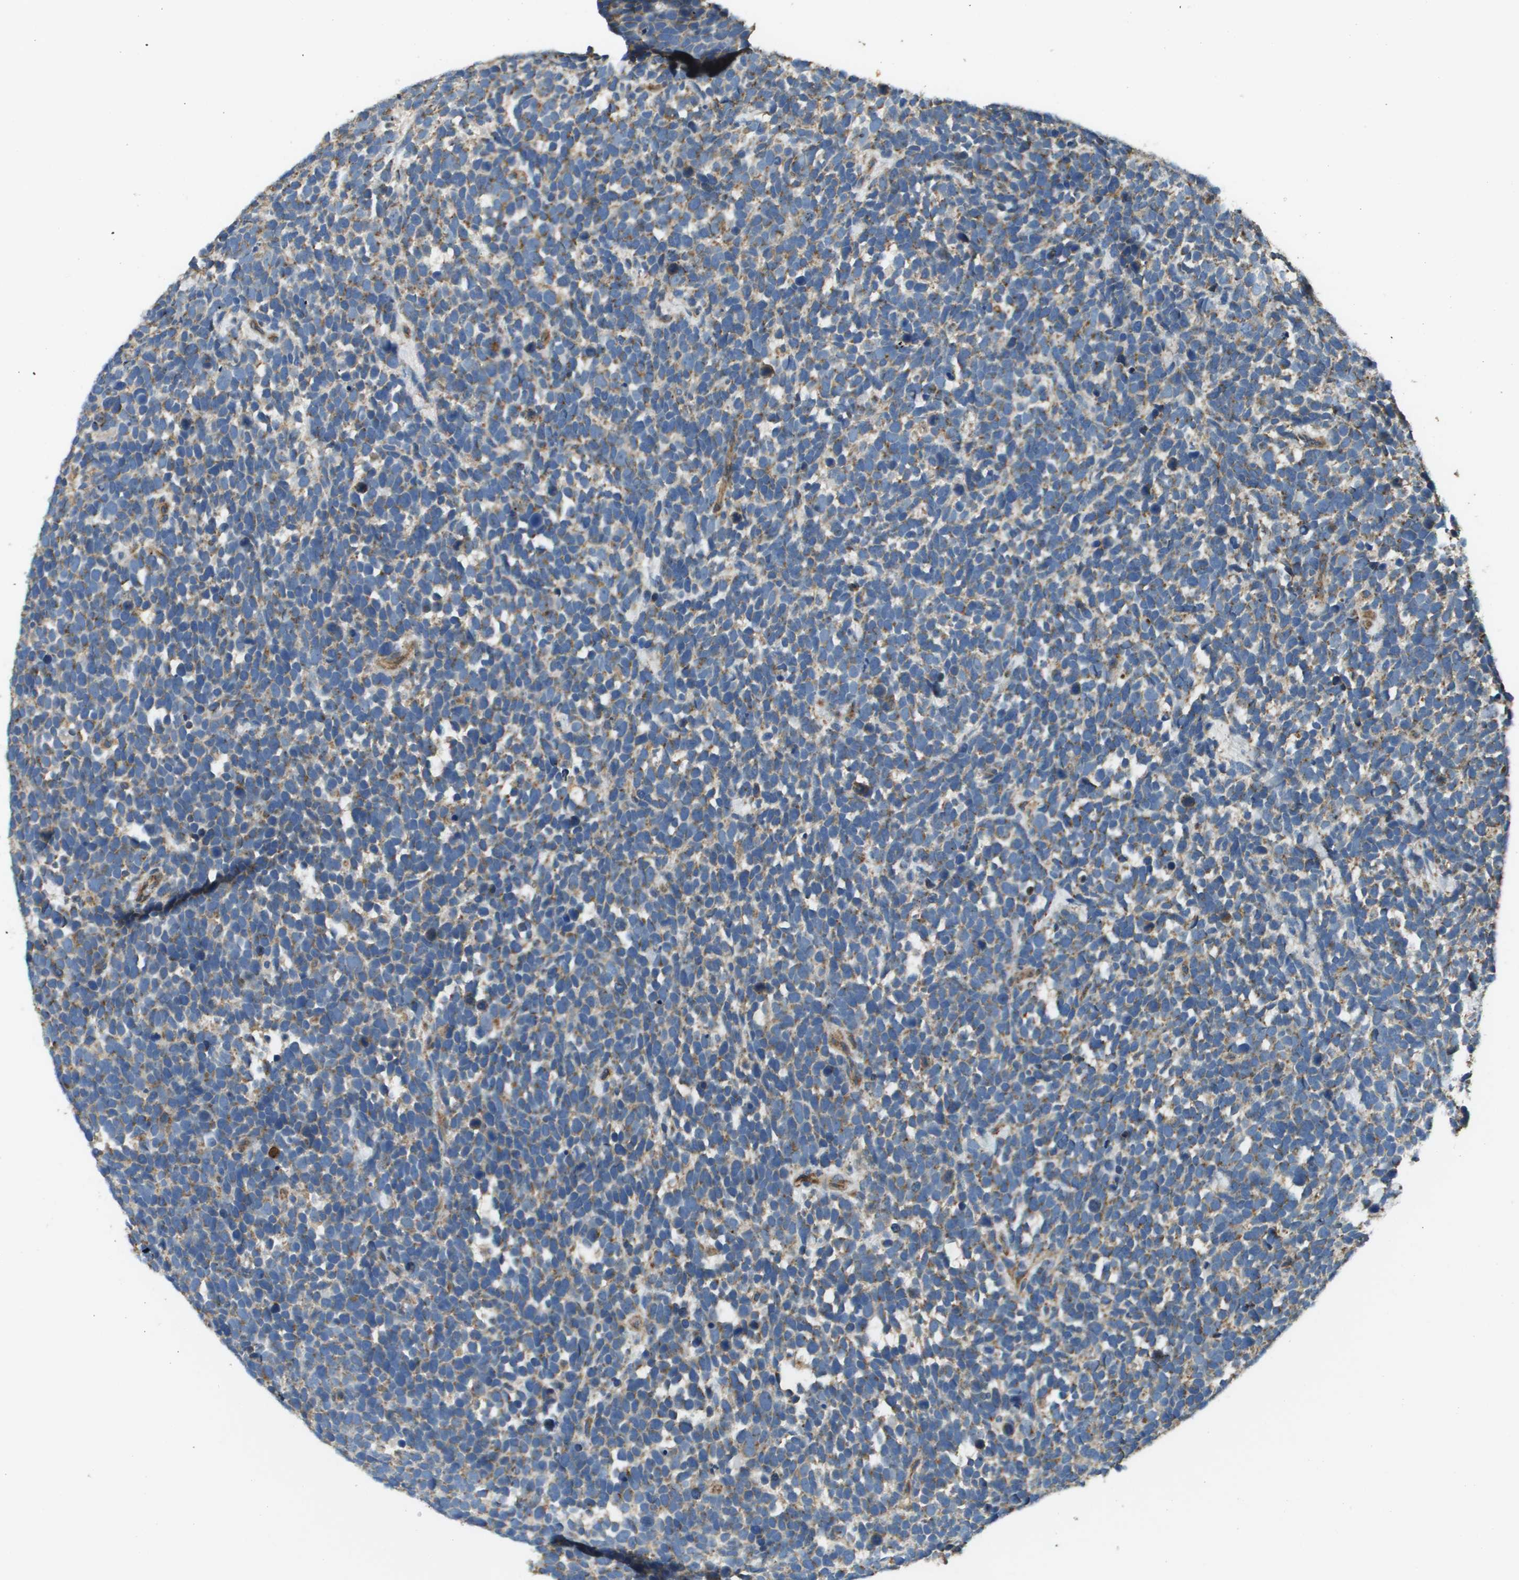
{"staining": {"intensity": "moderate", "quantity": "25%-75%", "location": "cytoplasmic/membranous"}, "tissue": "urothelial cancer", "cell_type": "Tumor cells", "image_type": "cancer", "snomed": [{"axis": "morphology", "description": "Urothelial carcinoma, High grade"}, {"axis": "topography", "description": "Urinary bladder"}], "caption": "Immunohistochemical staining of human urothelial cancer exhibits medium levels of moderate cytoplasmic/membranous protein expression in about 25%-75% of tumor cells. Immunohistochemistry stains the protein in brown and the nuclei are stained blue.", "gene": "NRK", "patient": {"sex": "female", "age": 82}}